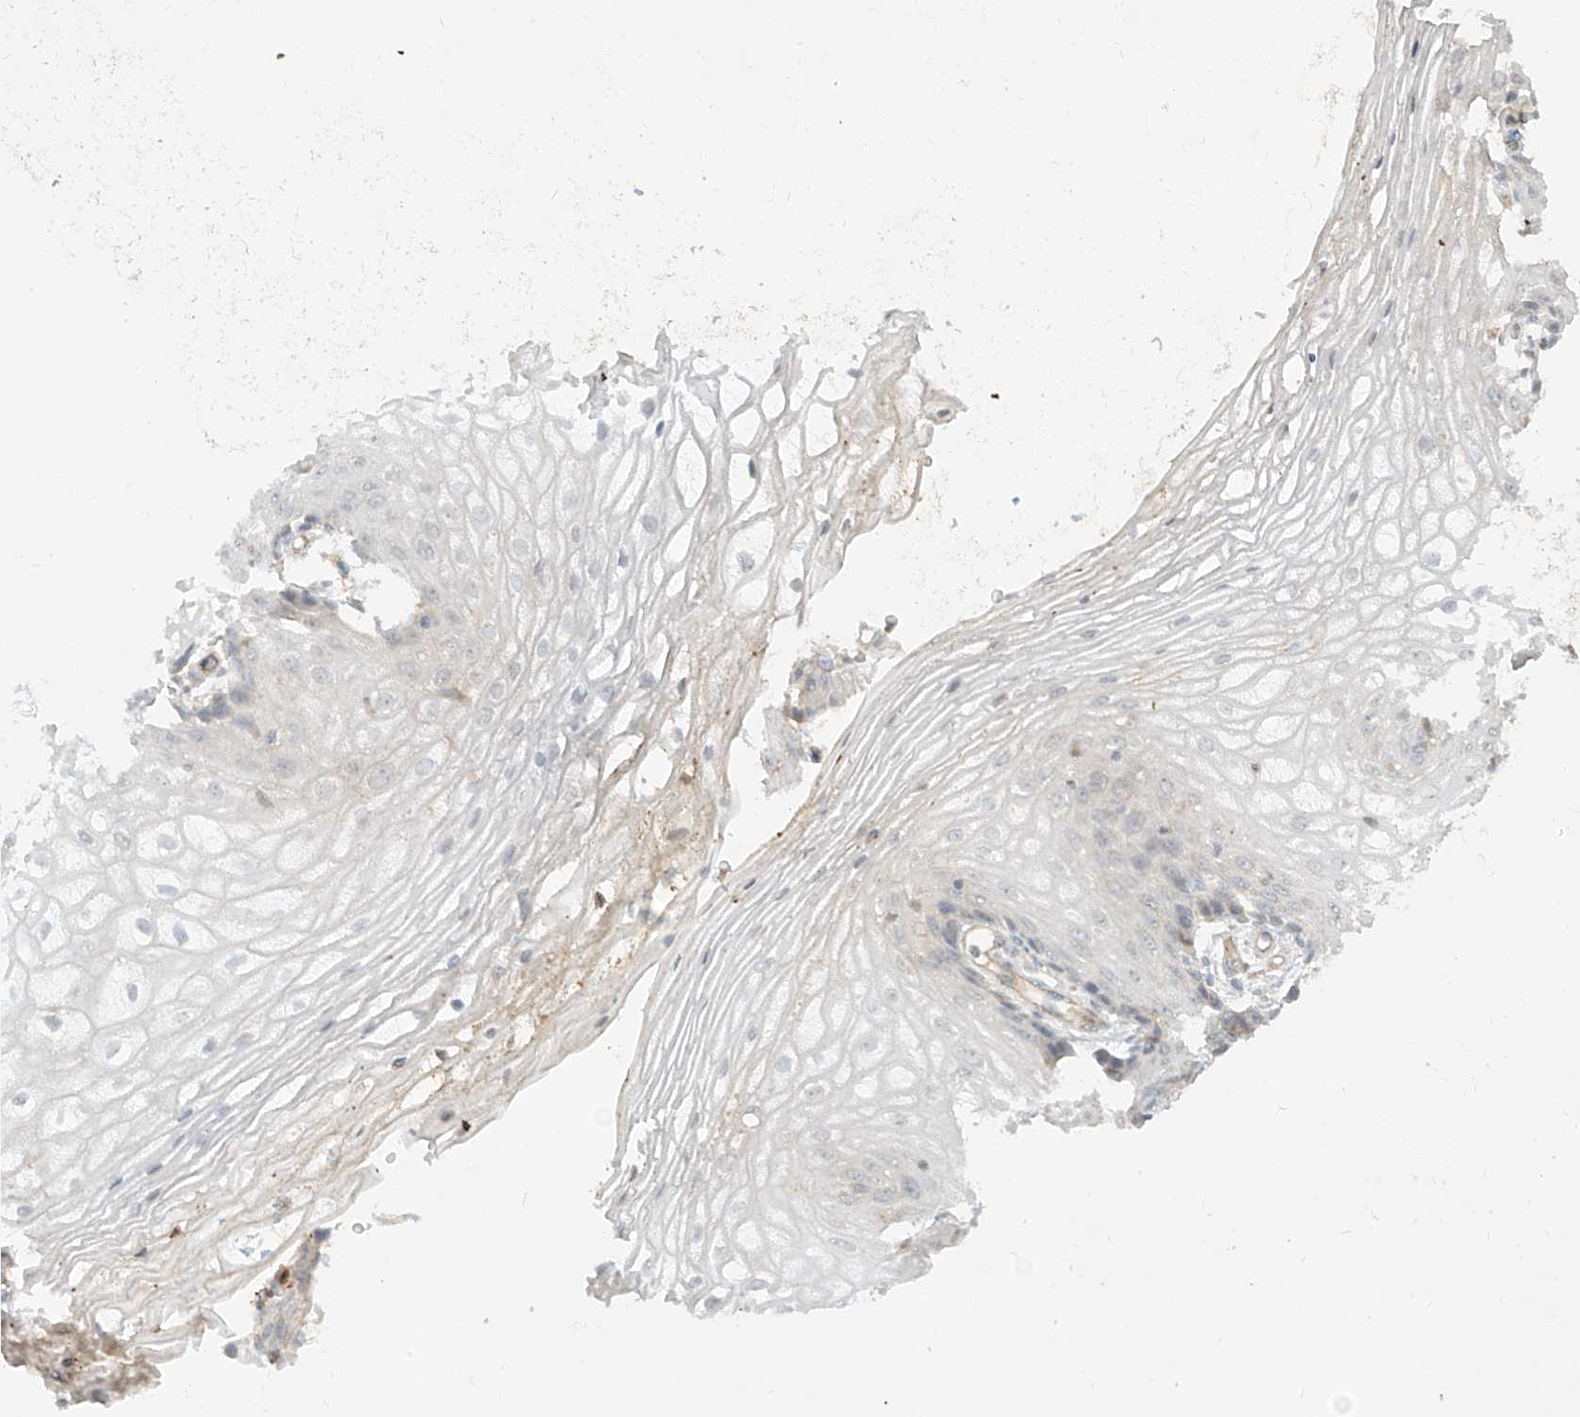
{"staining": {"intensity": "negative", "quantity": "none", "location": "none"}, "tissue": "vagina", "cell_type": "Squamous epithelial cells", "image_type": "normal", "snomed": [{"axis": "morphology", "description": "Normal tissue, NOS"}, {"axis": "topography", "description": "Vagina"}], "caption": "Immunohistochemistry (IHC) image of unremarkable vagina stained for a protein (brown), which reveals no expression in squamous epithelial cells. (DAB immunohistochemistry (IHC), high magnification).", "gene": "C2orf42", "patient": {"sex": "female", "age": 60}}